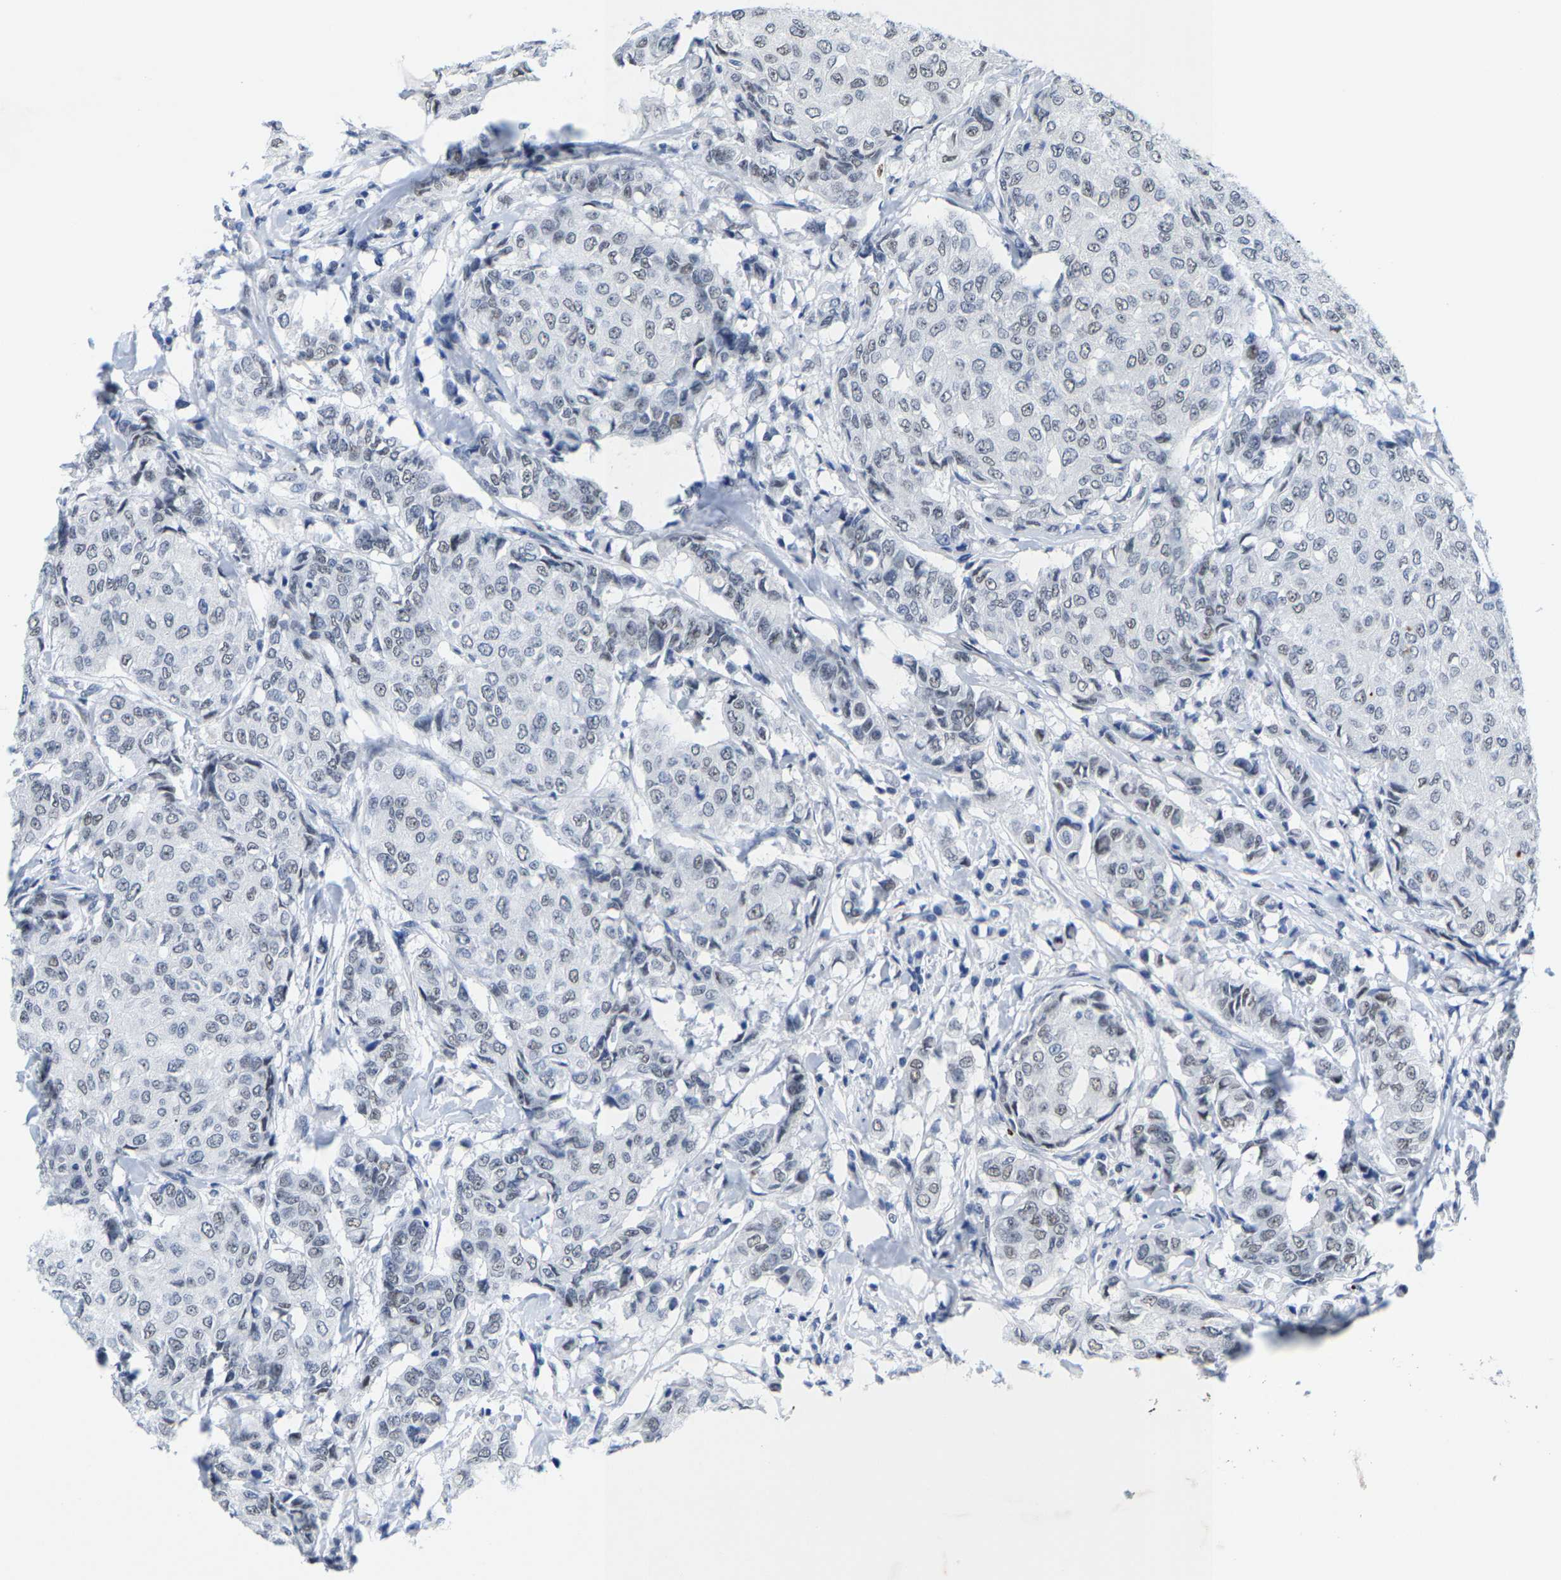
{"staining": {"intensity": "negative", "quantity": "none", "location": "none"}, "tissue": "breast cancer", "cell_type": "Tumor cells", "image_type": "cancer", "snomed": [{"axis": "morphology", "description": "Duct carcinoma"}, {"axis": "topography", "description": "Breast"}], "caption": "The IHC micrograph has no significant positivity in tumor cells of invasive ductal carcinoma (breast) tissue.", "gene": "SETD1B", "patient": {"sex": "female", "age": 27}}